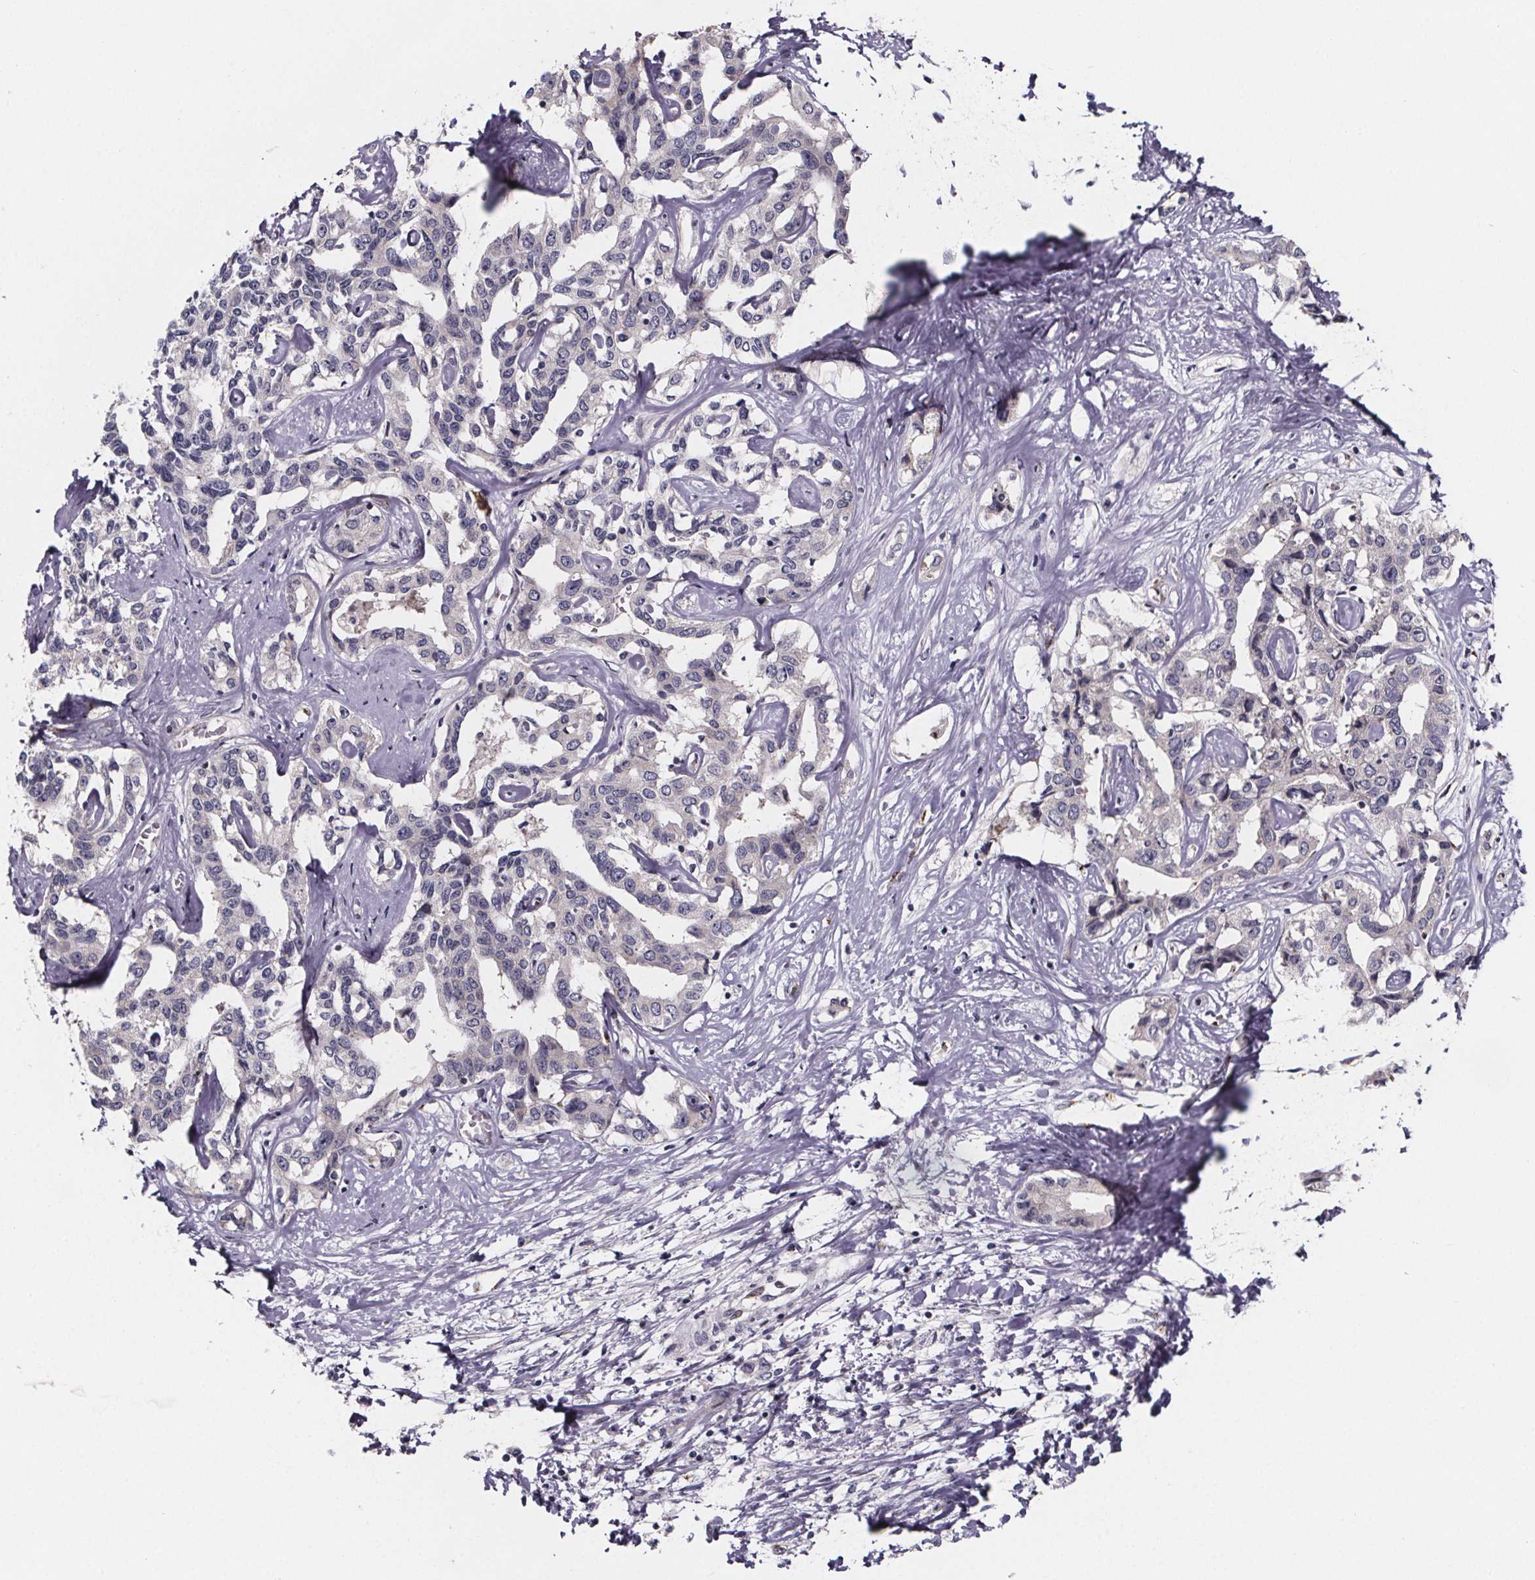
{"staining": {"intensity": "negative", "quantity": "none", "location": "none"}, "tissue": "liver cancer", "cell_type": "Tumor cells", "image_type": "cancer", "snomed": [{"axis": "morphology", "description": "Cholangiocarcinoma"}, {"axis": "topography", "description": "Liver"}], "caption": "Immunohistochemical staining of human liver cholangiocarcinoma shows no significant staining in tumor cells.", "gene": "NDST1", "patient": {"sex": "male", "age": 59}}